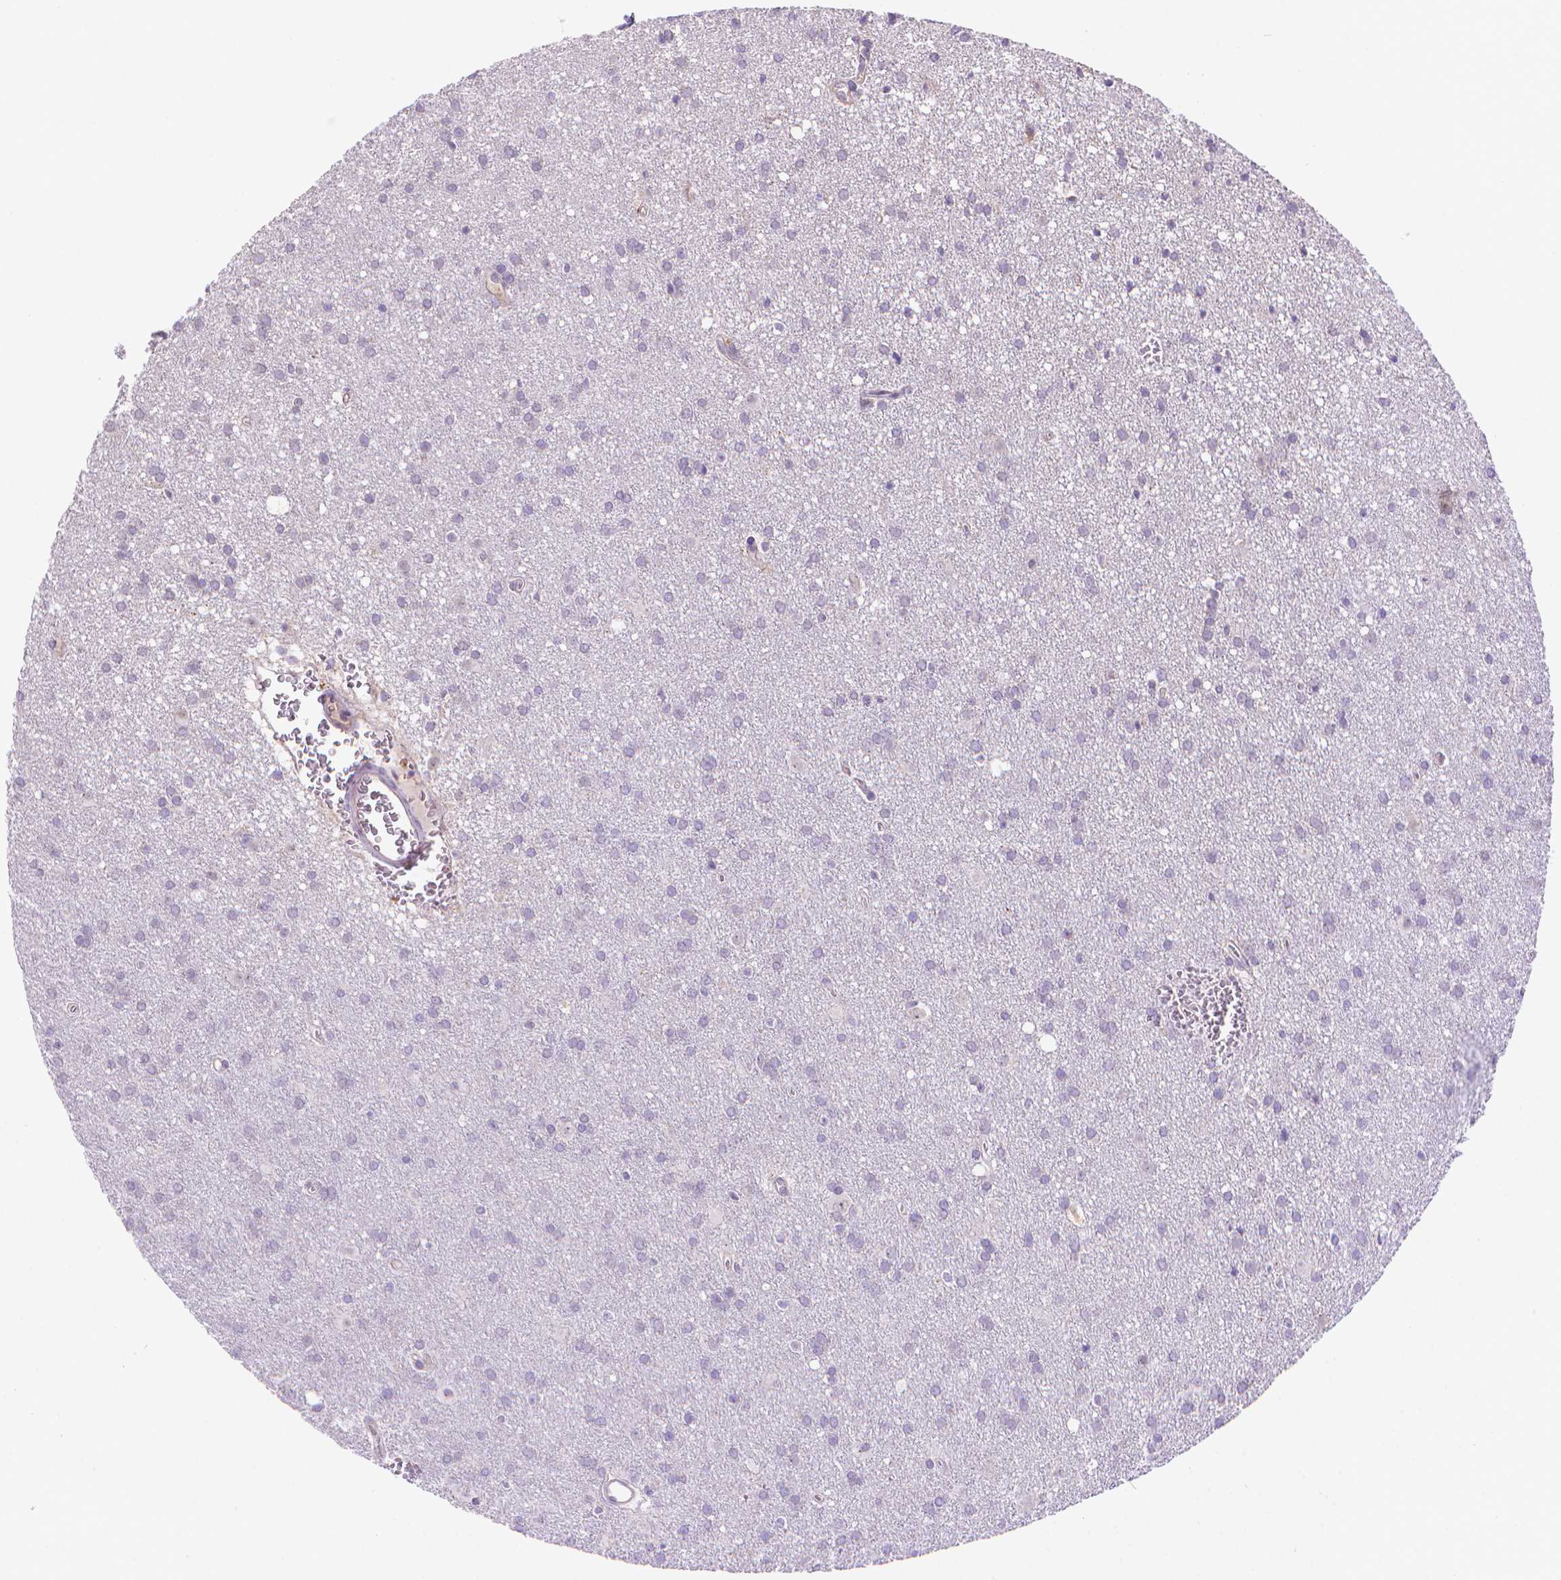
{"staining": {"intensity": "negative", "quantity": "none", "location": "none"}, "tissue": "glioma", "cell_type": "Tumor cells", "image_type": "cancer", "snomed": [{"axis": "morphology", "description": "Glioma, malignant, Low grade"}, {"axis": "topography", "description": "Brain"}], "caption": "Protein analysis of malignant glioma (low-grade) exhibits no significant staining in tumor cells.", "gene": "CYYR1", "patient": {"sex": "male", "age": 58}}